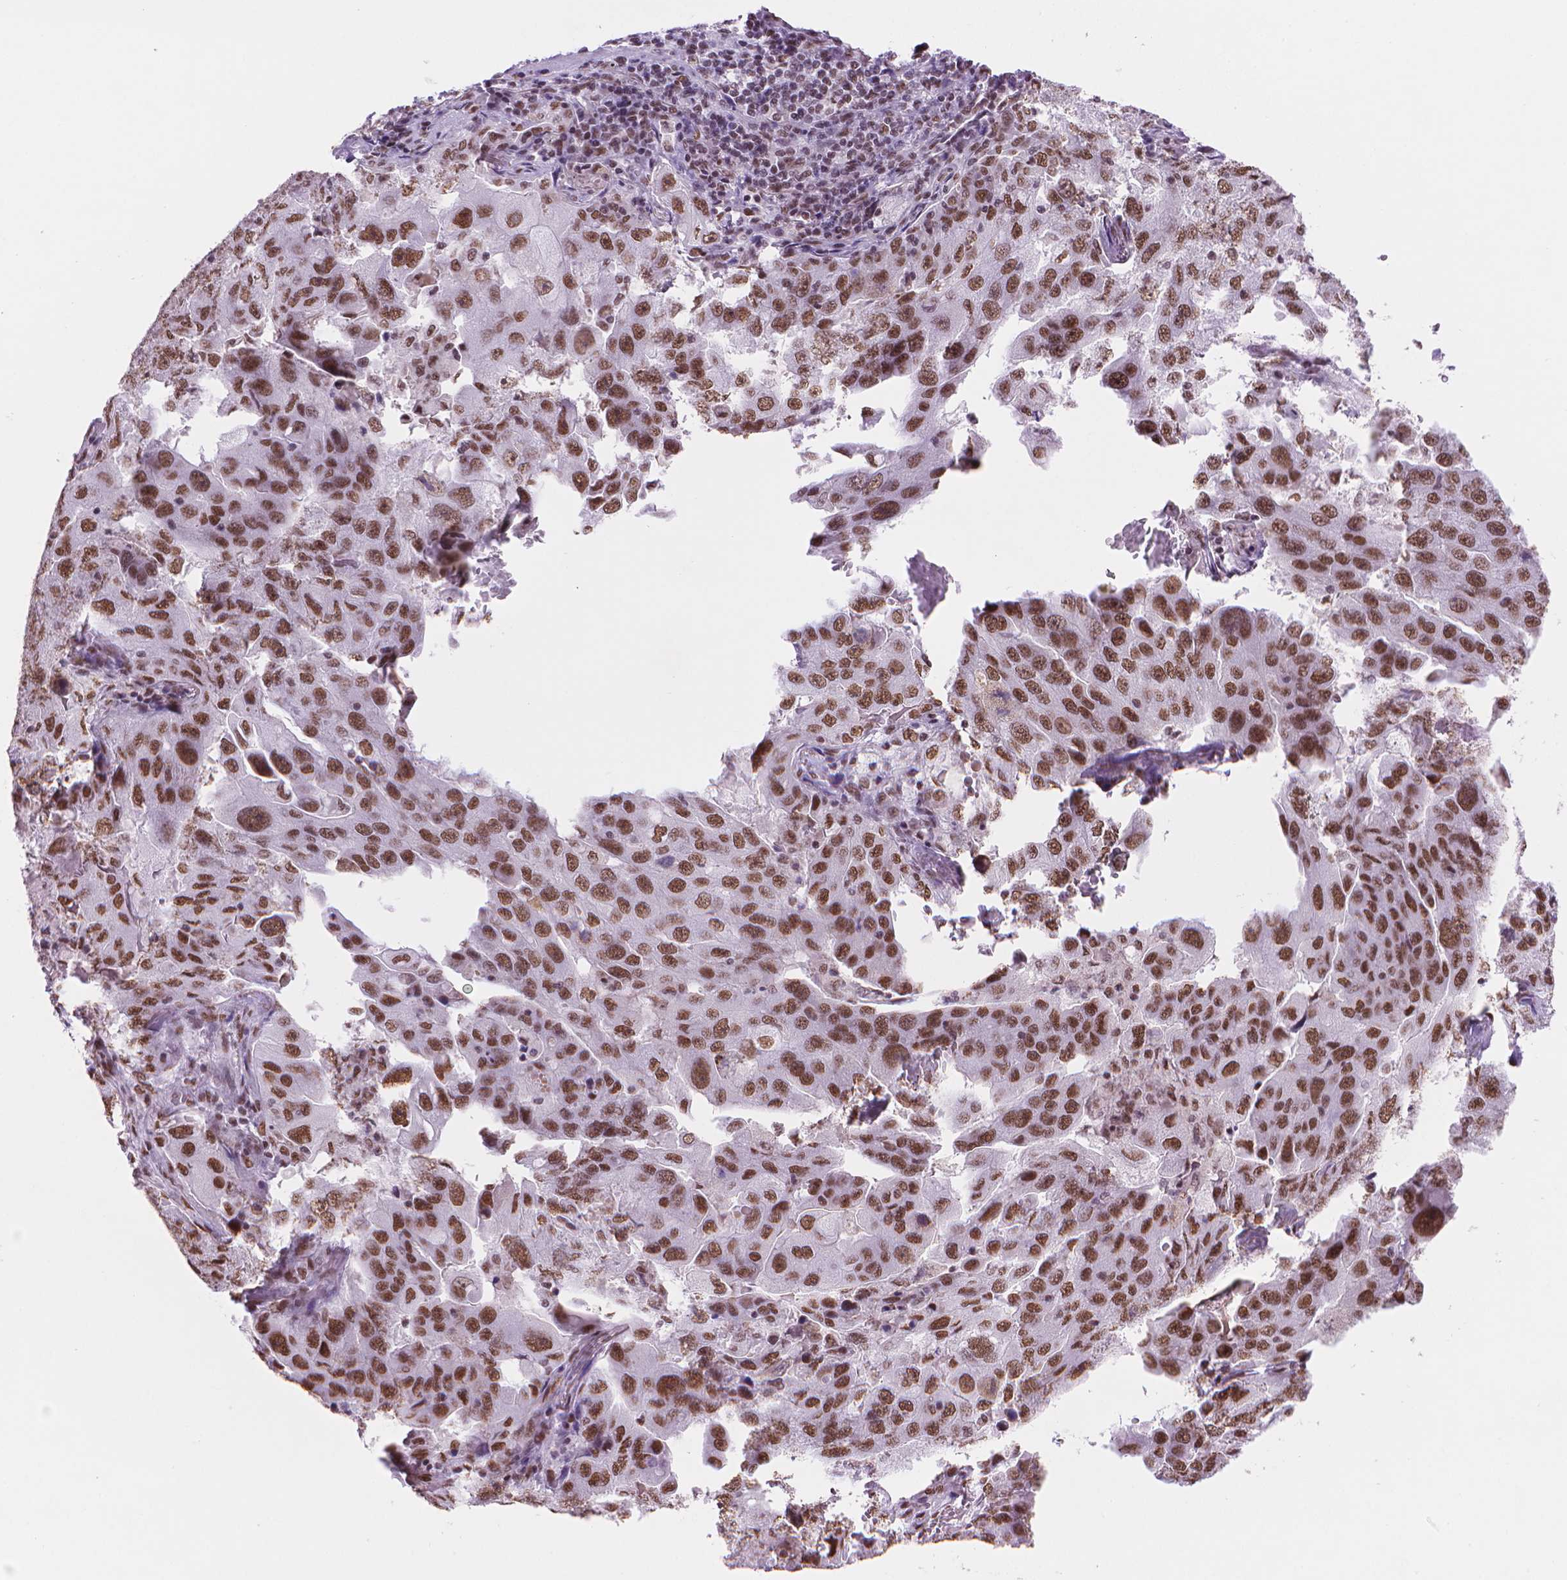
{"staining": {"intensity": "moderate", "quantity": ">75%", "location": "nuclear"}, "tissue": "lung cancer", "cell_type": "Tumor cells", "image_type": "cancer", "snomed": [{"axis": "morphology", "description": "Adenocarcinoma, NOS"}, {"axis": "topography", "description": "Lung"}], "caption": "Immunohistochemistry staining of lung adenocarcinoma, which reveals medium levels of moderate nuclear positivity in approximately >75% of tumor cells indicating moderate nuclear protein expression. The staining was performed using DAB (3,3'-diaminobenzidine) (brown) for protein detection and nuclei were counterstained in hematoxylin (blue).", "gene": "RPA4", "patient": {"sex": "female", "age": 61}}